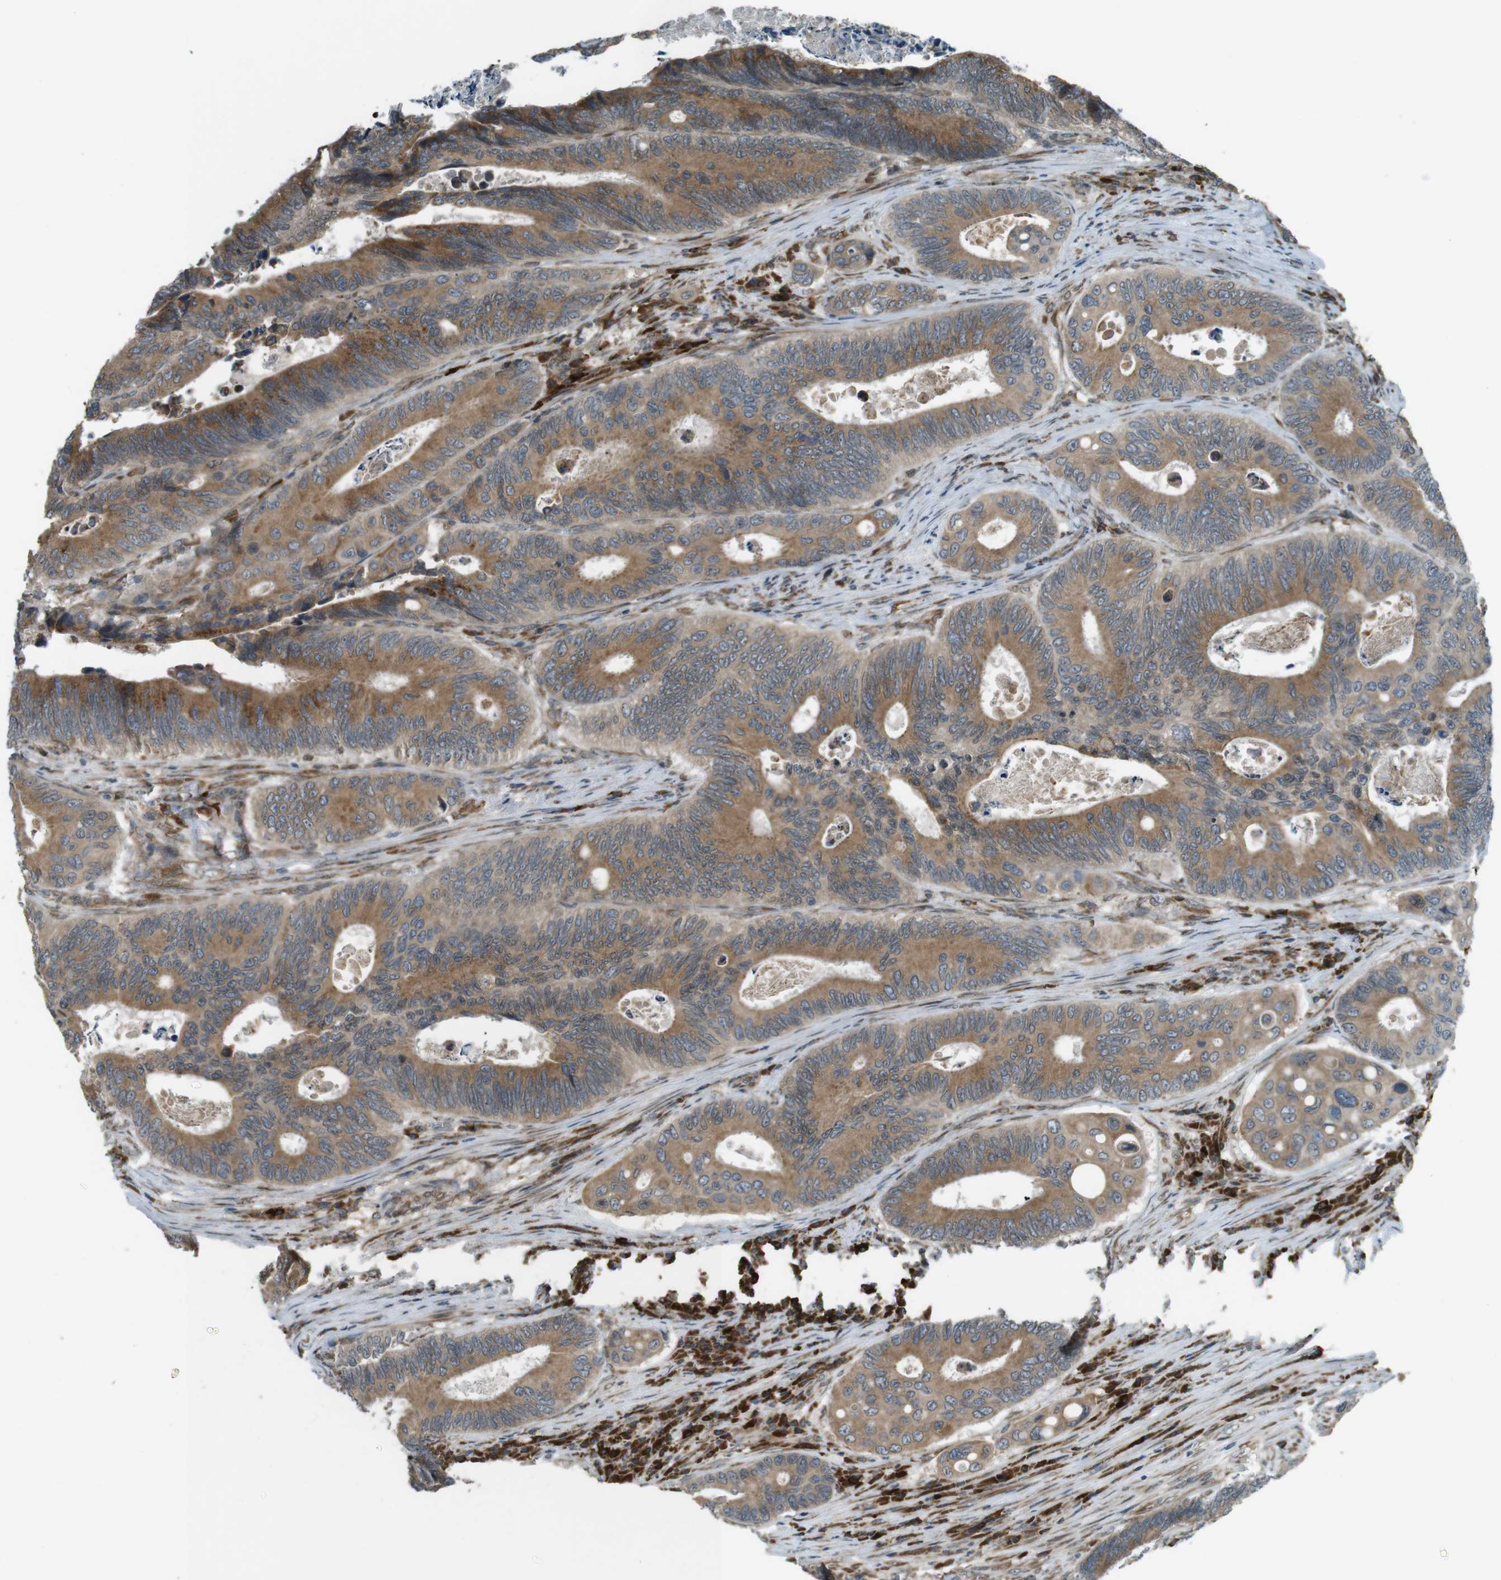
{"staining": {"intensity": "moderate", "quantity": ">75%", "location": "cytoplasmic/membranous"}, "tissue": "colorectal cancer", "cell_type": "Tumor cells", "image_type": "cancer", "snomed": [{"axis": "morphology", "description": "Inflammation, NOS"}, {"axis": "morphology", "description": "Adenocarcinoma, NOS"}, {"axis": "topography", "description": "Colon"}], "caption": "A medium amount of moderate cytoplasmic/membranous staining is present in approximately >75% of tumor cells in colorectal cancer tissue. Using DAB (3,3'-diaminobenzidine) (brown) and hematoxylin (blue) stains, captured at high magnification using brightfield microscopy.", "gene": "TMED4", "patient": {"sex": "male", "age": 72}}